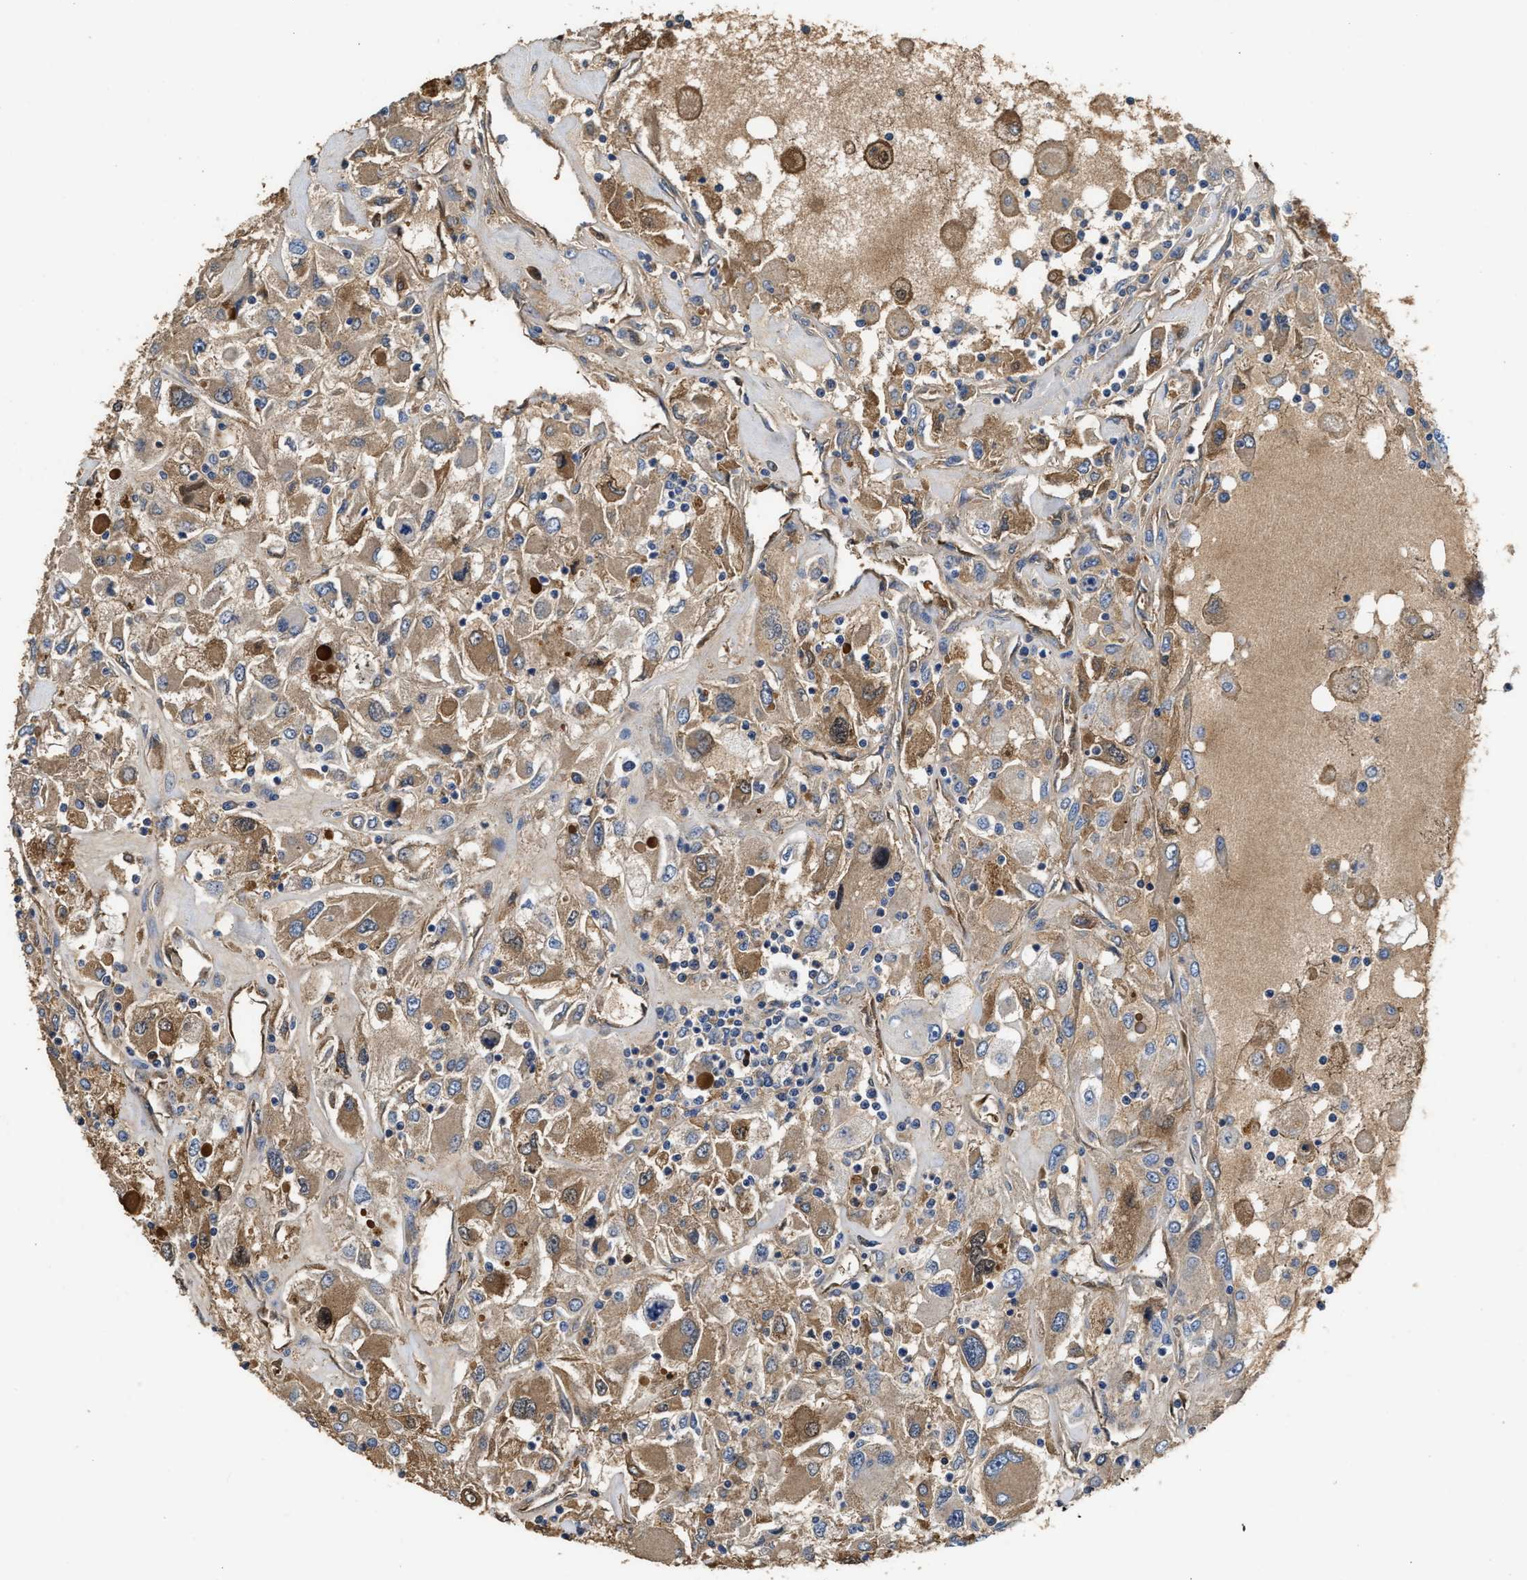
{"staining": {"intensity": "moderate", "quantity": ">75%", "location": "cytoplasmic/membranous"}, "tissue": "renal cancer", "cell_type": "Tumor cells", "image_type": "cancer", "snomed": [{"axis": "morphology", "description": "Adenocarcinoma, NOS"}, {"axis": "topography", "description": "Kidney"}], "caption": "Renal cancer stained for a protein (brown) reveals moderate cytoplasmic/membranous positive positivity in about >75% of tumor cells.", "gene": "C3", "patient": {"sex": "female", "age": 52}}